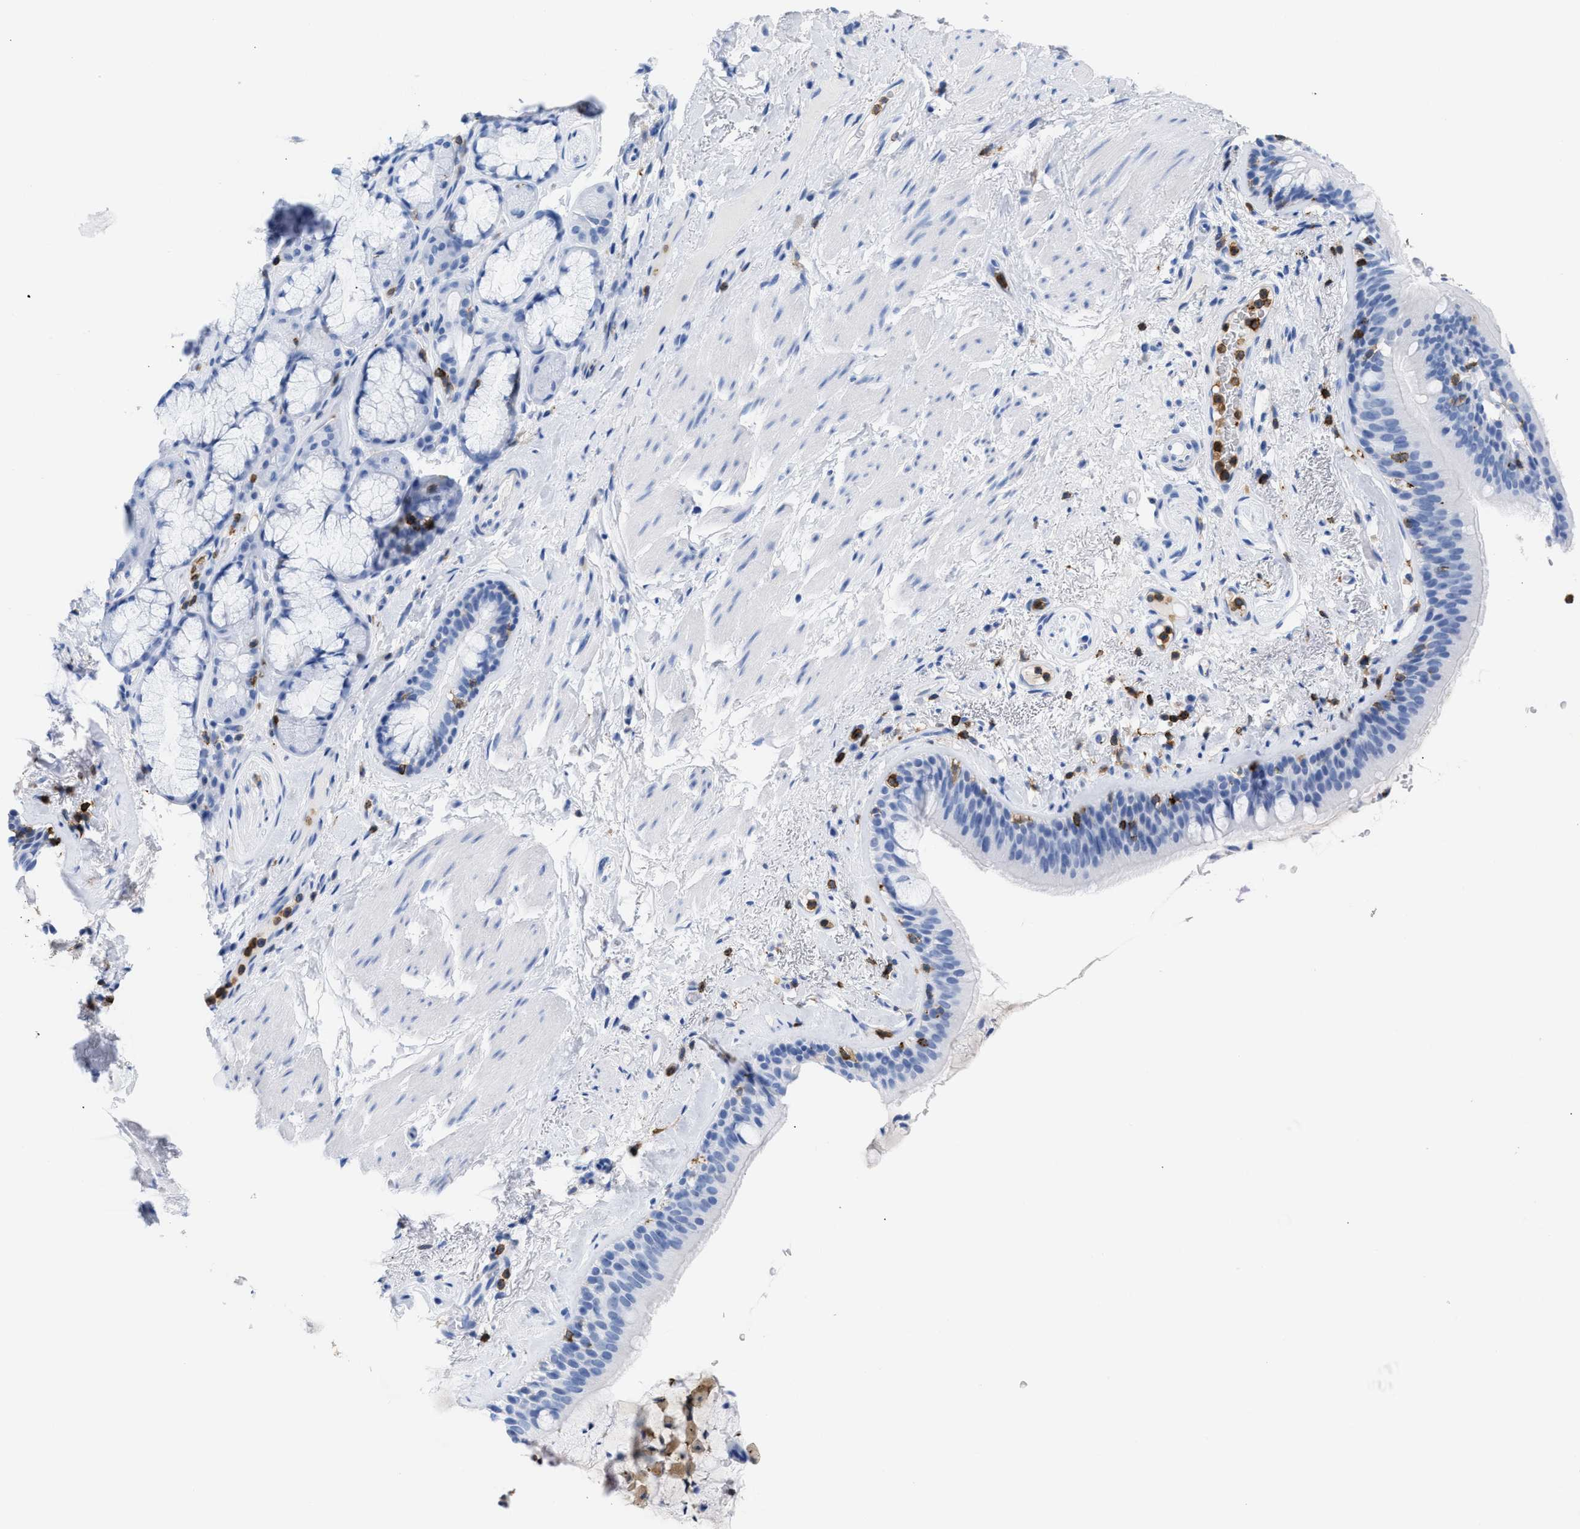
{"staining": {"intensity": "negative", "quantity": "none", "location": "none"}, "tissue": "bronchus", "cell_type": "Respiratory epithelial cells", "image_type": "normal", "snomed": [{"axis": "morphology", "description": "Normal tissue, NOS"}, {"axis": "topography", "description": "Cartilage tissue"}], "caption": "Bronchus stained for a protein using IHC demonstrates no staining respiratory epithelial cells.", "gene": "LCP1", "patient": {"sex": "female", "age": 63}}